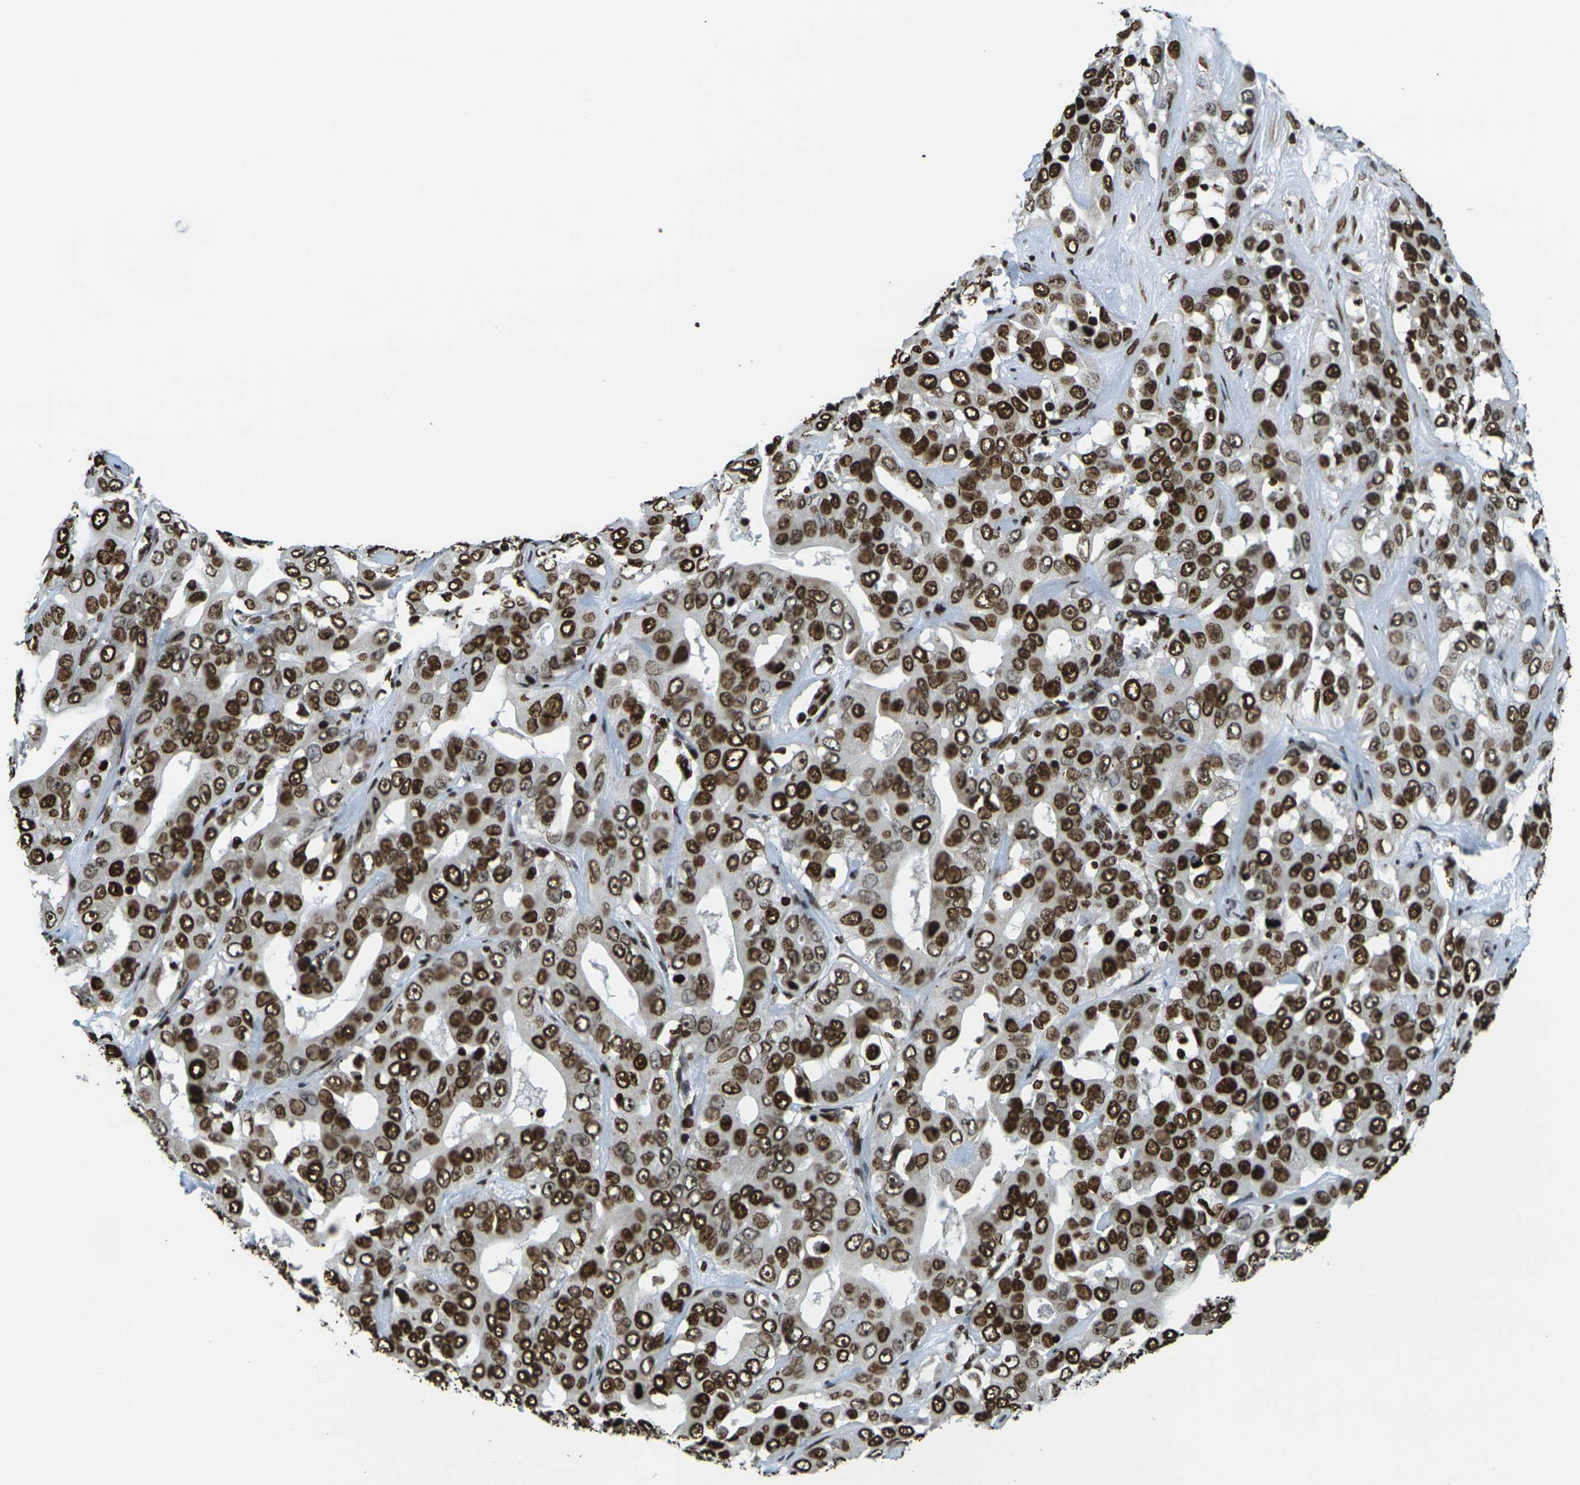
{"staining": {"intensity": "strong", "quantity": ">75%", "location": "nuclear"}, "tissue": "liver cancer", "cell_type": "Tumor cells", "image_type": "cancer", "snomed": [{"axis": "morphology", "description": "Cholangiocarcinoma"}, {"axis": "topography", "description": "Liver"}], "caption": "Brown immunohistochemical staining in human liver cholangiocarcinoma reveals strong nuclear expression in about >75% of tumor cells. (Brightfield microscopy of DAB IHC at high magnification).", "gene": "H1-2", "patient": {"sex": "female", "age": 52}}